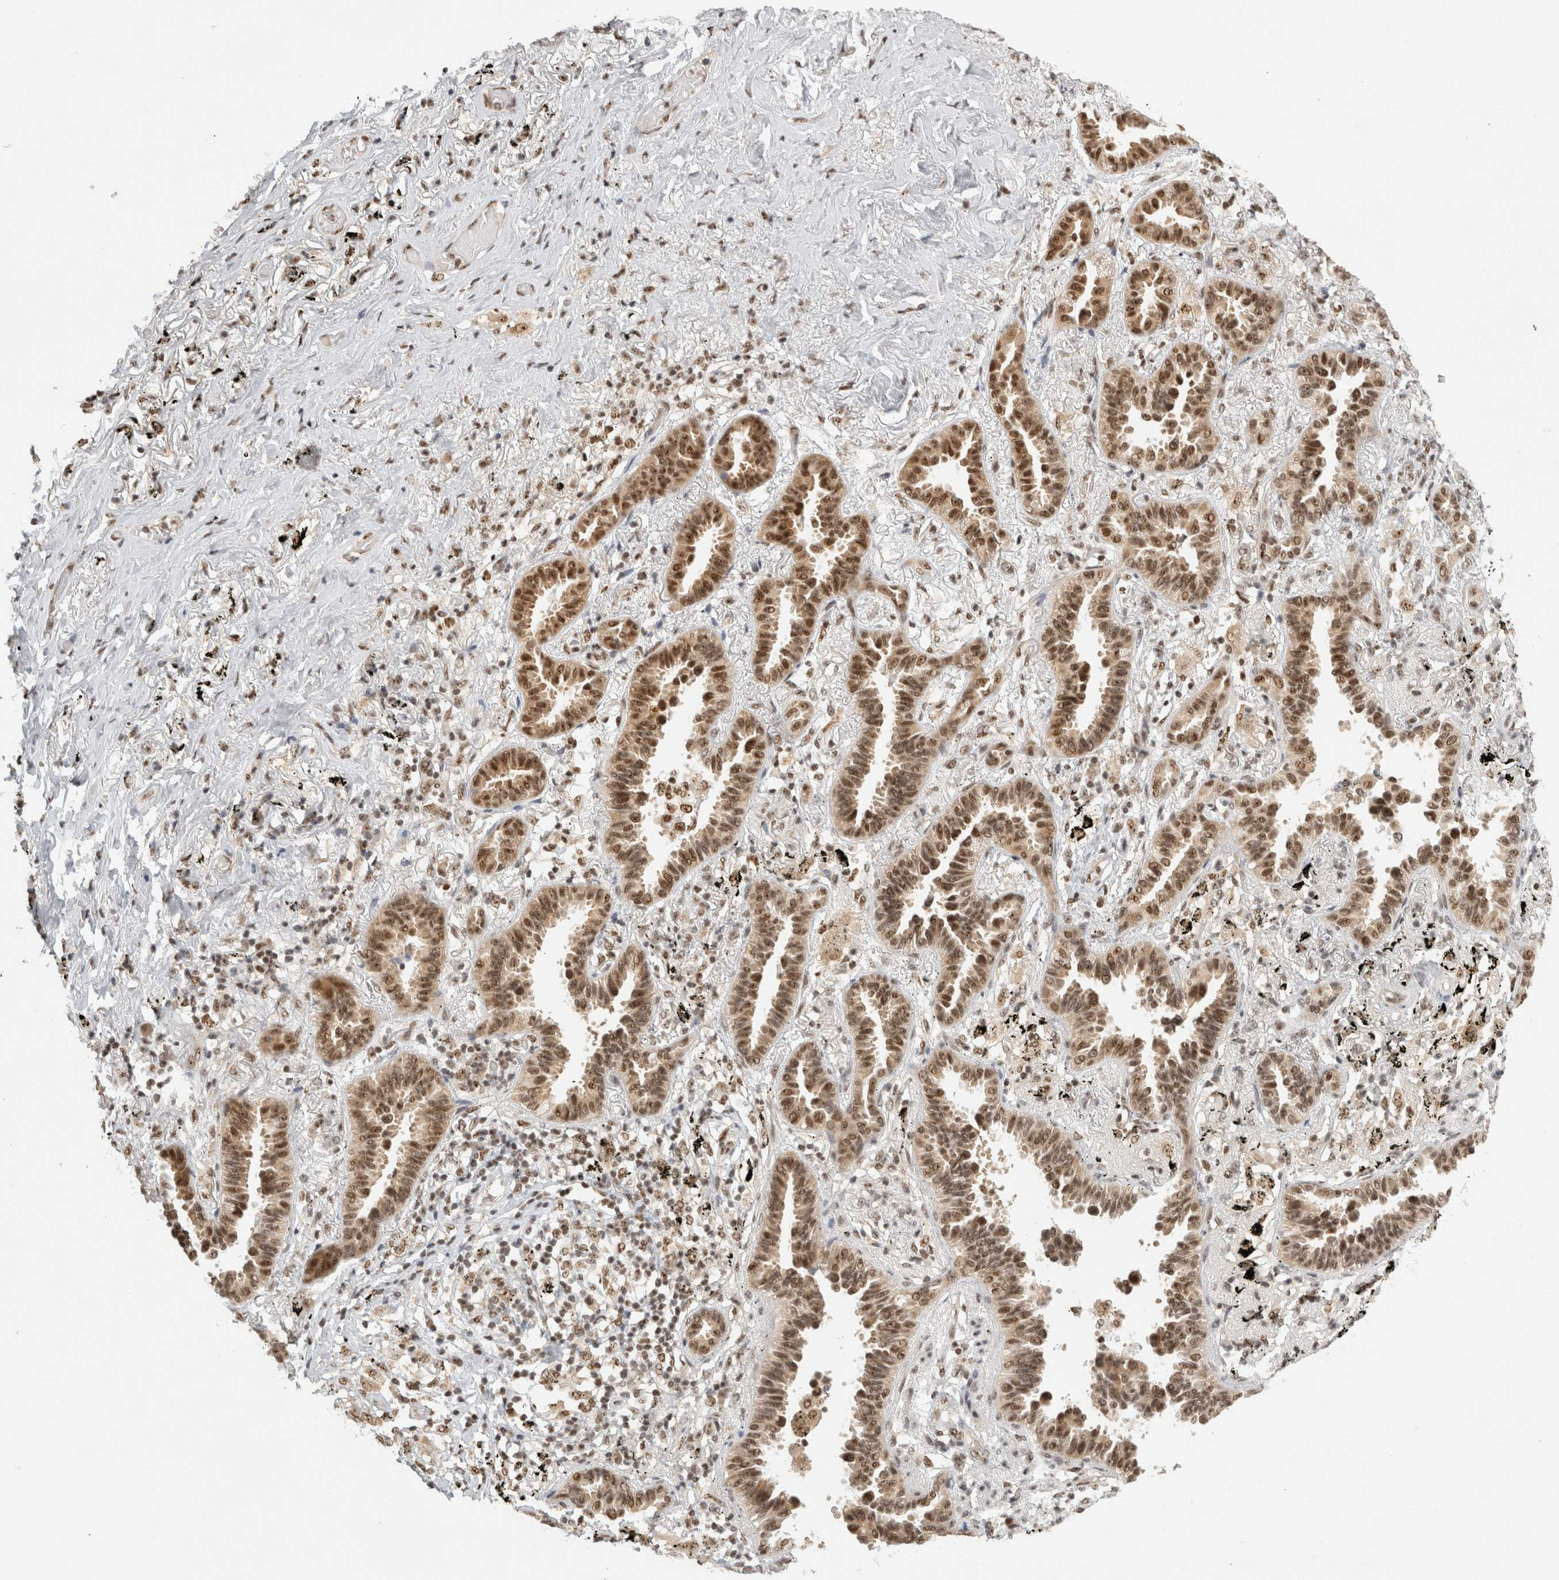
{"staining": {"intensity": "moderate", "quantity": ">75%", "location": "cytoplasmic/membranous,nuclear"}, "tissue": "lung cancer", "cell_type": "Tumor cells", "image_type": "cancer", "snomed": [{"axis": "morphology", "description": "Adenocarcinoma, NOS"}, {"axis": "topography", "description": "Lung"}], "caption": "Immunohistochemical staining of lung cancer shows medium levels of moderate cytoplasmic/membranous and nuclear expression in approximately >75% of tumor cells. The protein of interest is stained brown, and the nuclei are stained in blue (DAB (3,3'-diaminobenzidine) IHC with brightfield microscopy, high magnification).", "gene": "EBNA1BP2", "patient": {"sex": "male", "age": 59}}